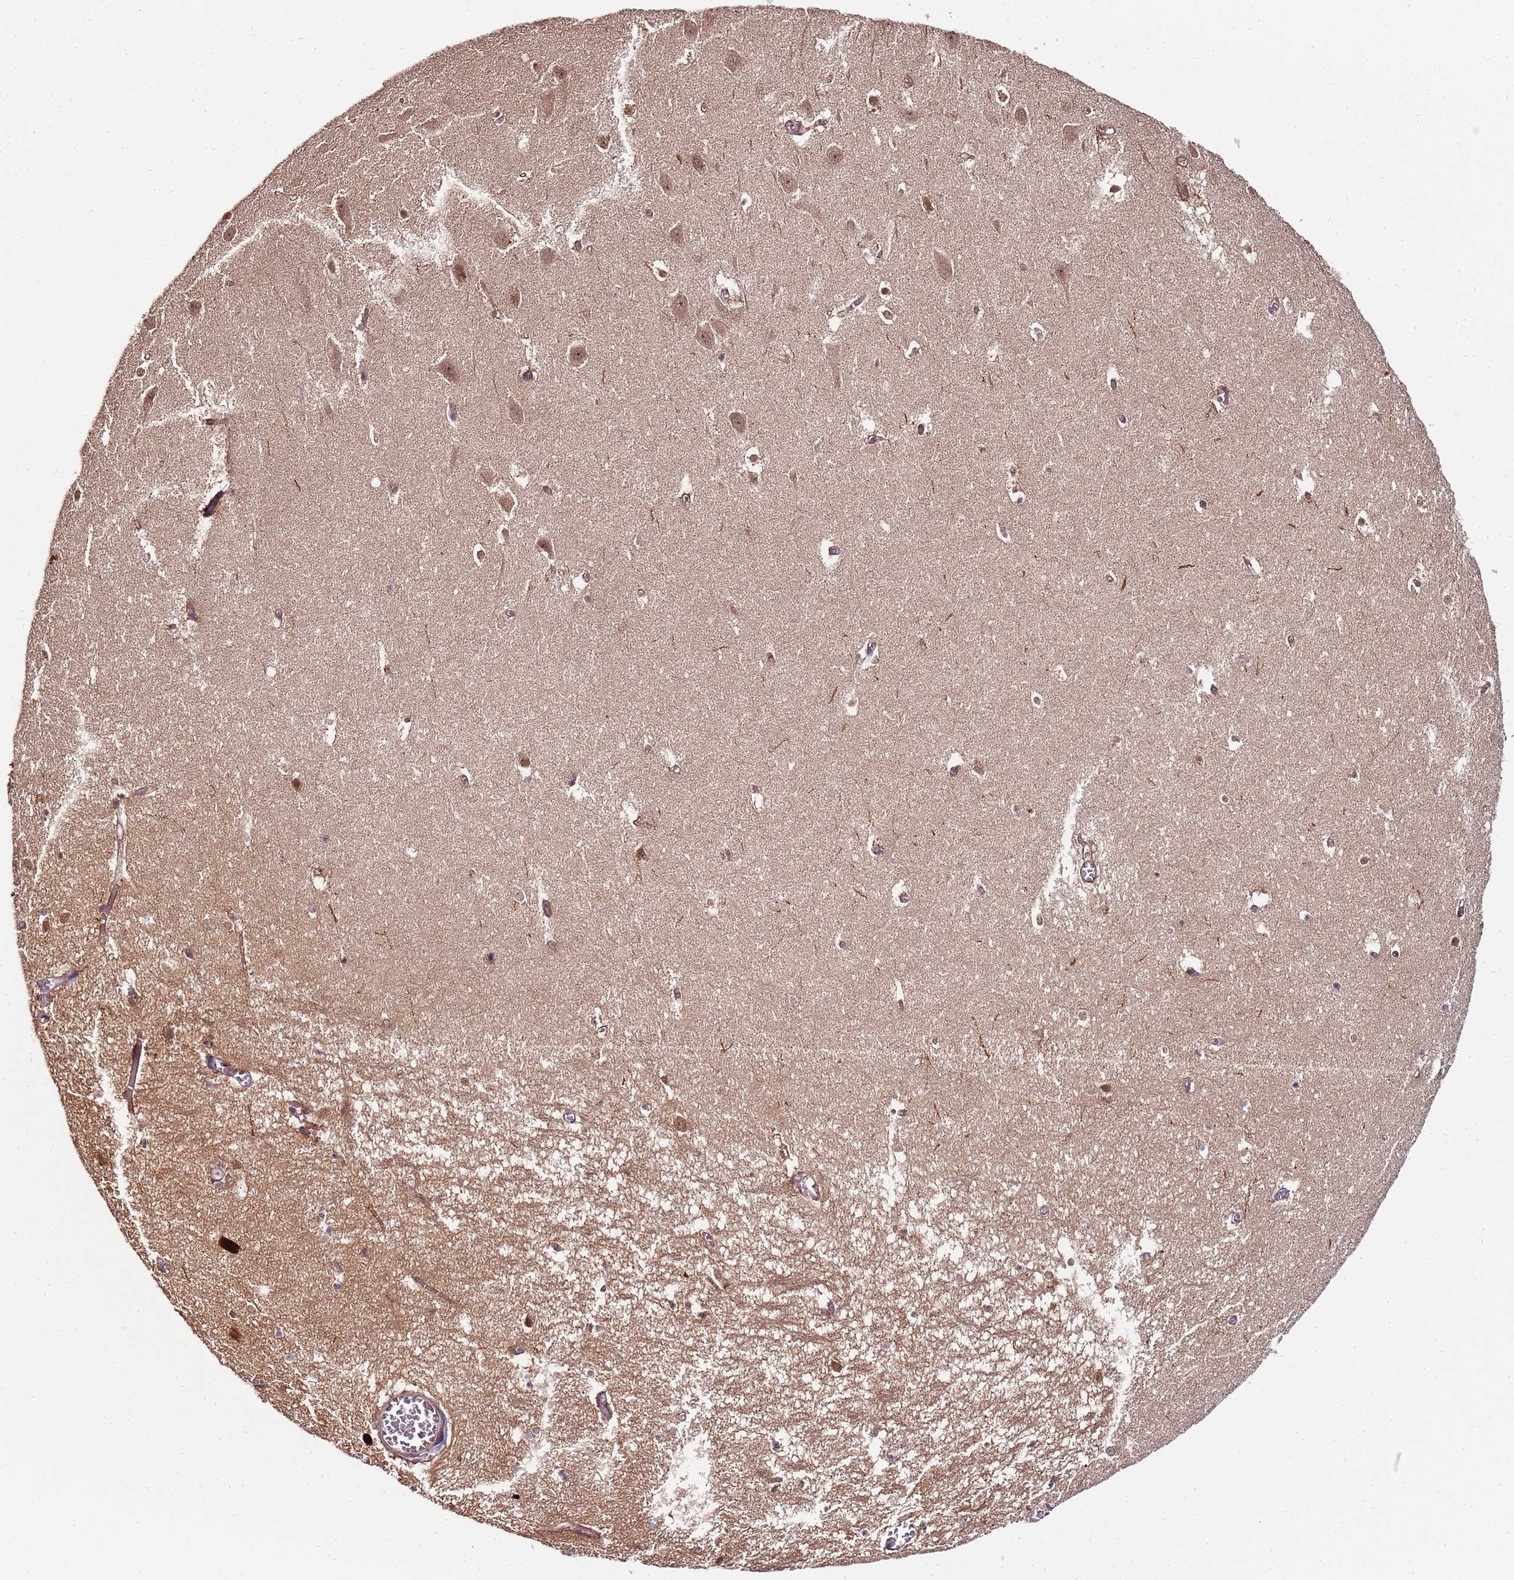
{"staining": {"intensity": "weak", "quantity": "<25%", "location": "cytoplasmic/membranous"}, "tissue": "hippocampus", "cell_type": "Glial cells", "image_type": "normal", "snomed": [{"axis": "morphology", "description": "Normal tissue, NOS"}, {"axis": "topography", "description": "Hippocampus"}], "caption": "This is an immunohistochemistry micrograph of unremarkable hippocampus. There is no positivity in glial cells.", "gene": "EDC3", "patient": {"sex": "female", "age": 64}}